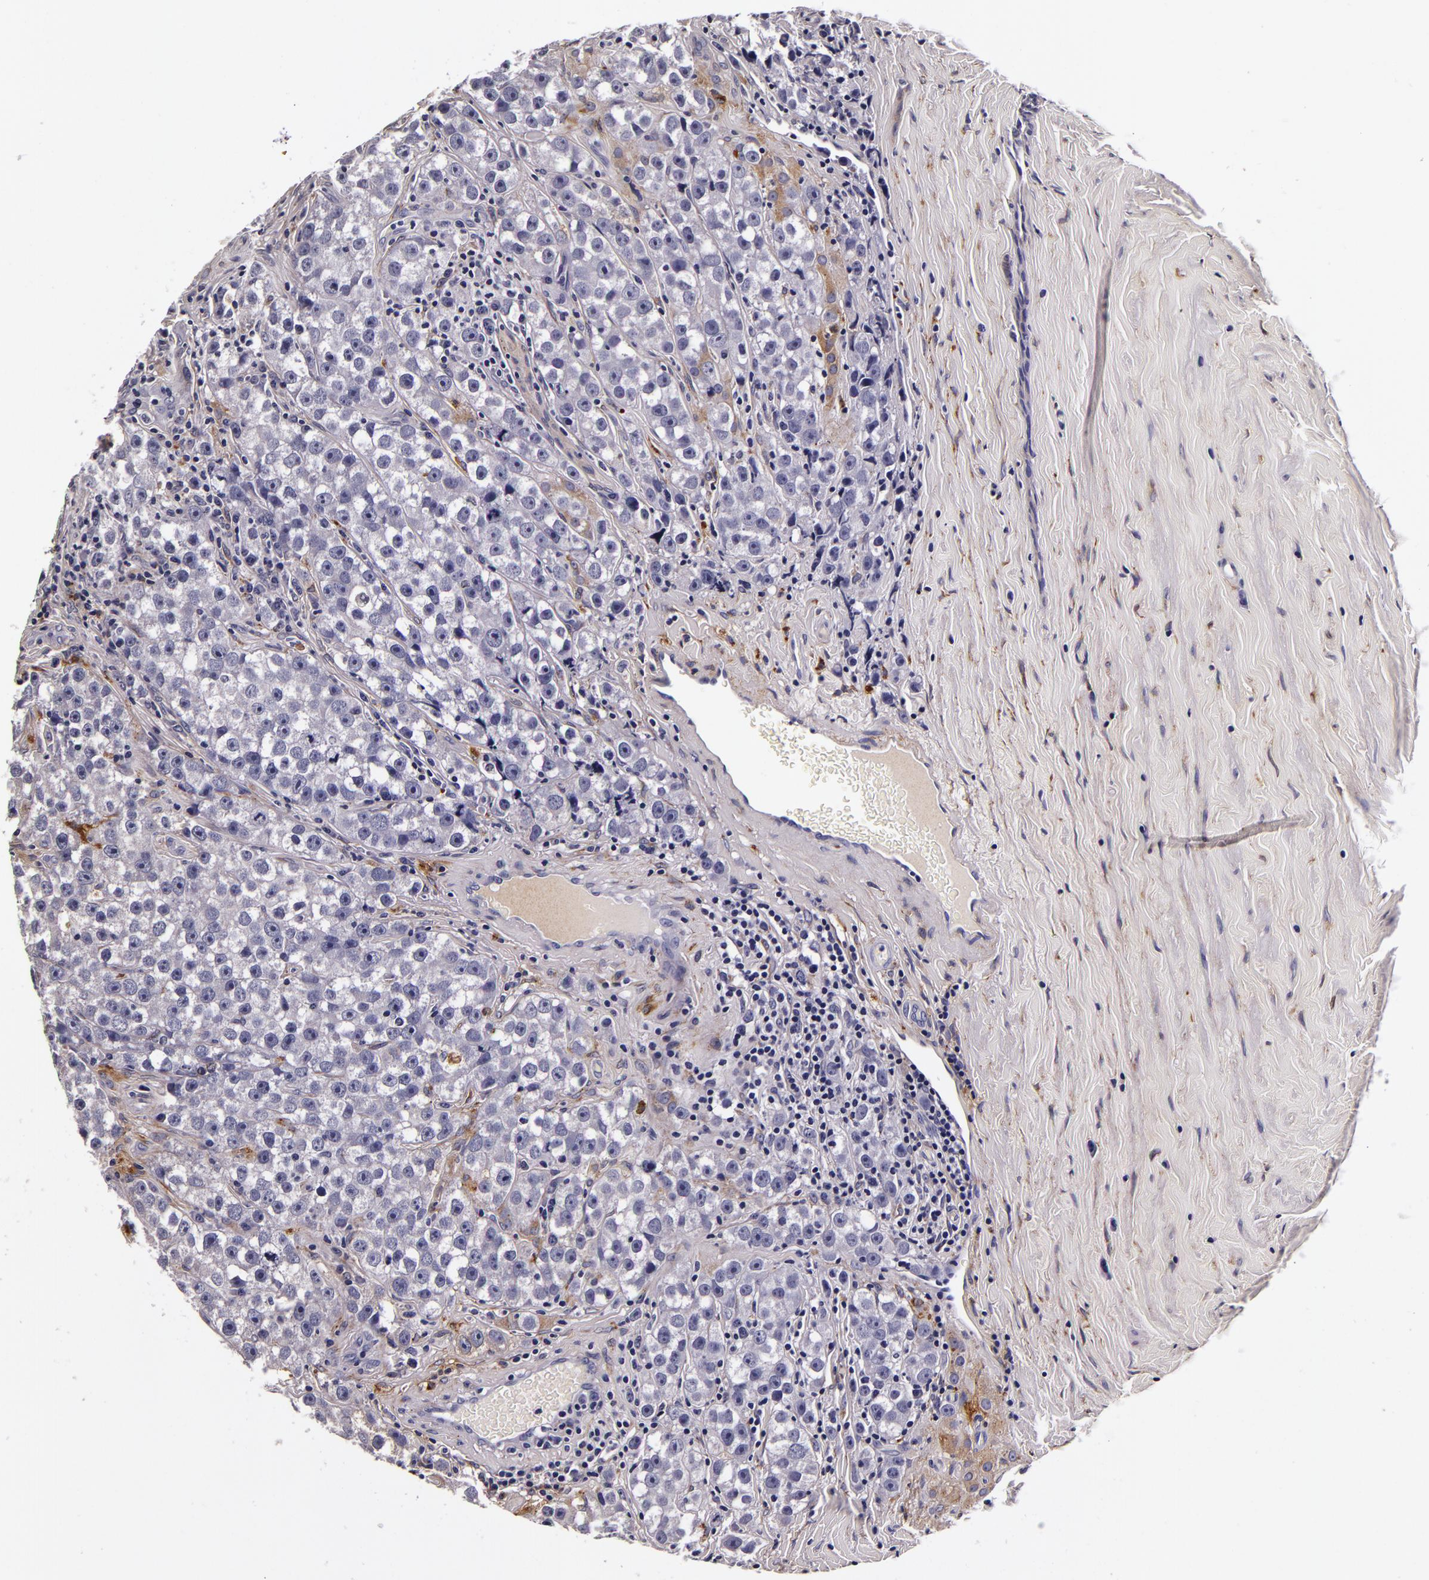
{"staining": {"intensity": "negative", "quantity": "none", "location": "none"}, "tissue": "testis cancer", "cell_type": "Tumor cells", "image_type": "cancer", "snomed": [{"axis": "morphology", "description": "Seminoma, NOS"}, {"axis": "topography", "description": "Testis"}], "caption": "The immunohistochemistry histopathology image has no significant positivity in tumor cells of testis cancer (seminoma) tissue.", "gene": "LGALS3BP", "patient": {"sex": "male", "age": 32}}